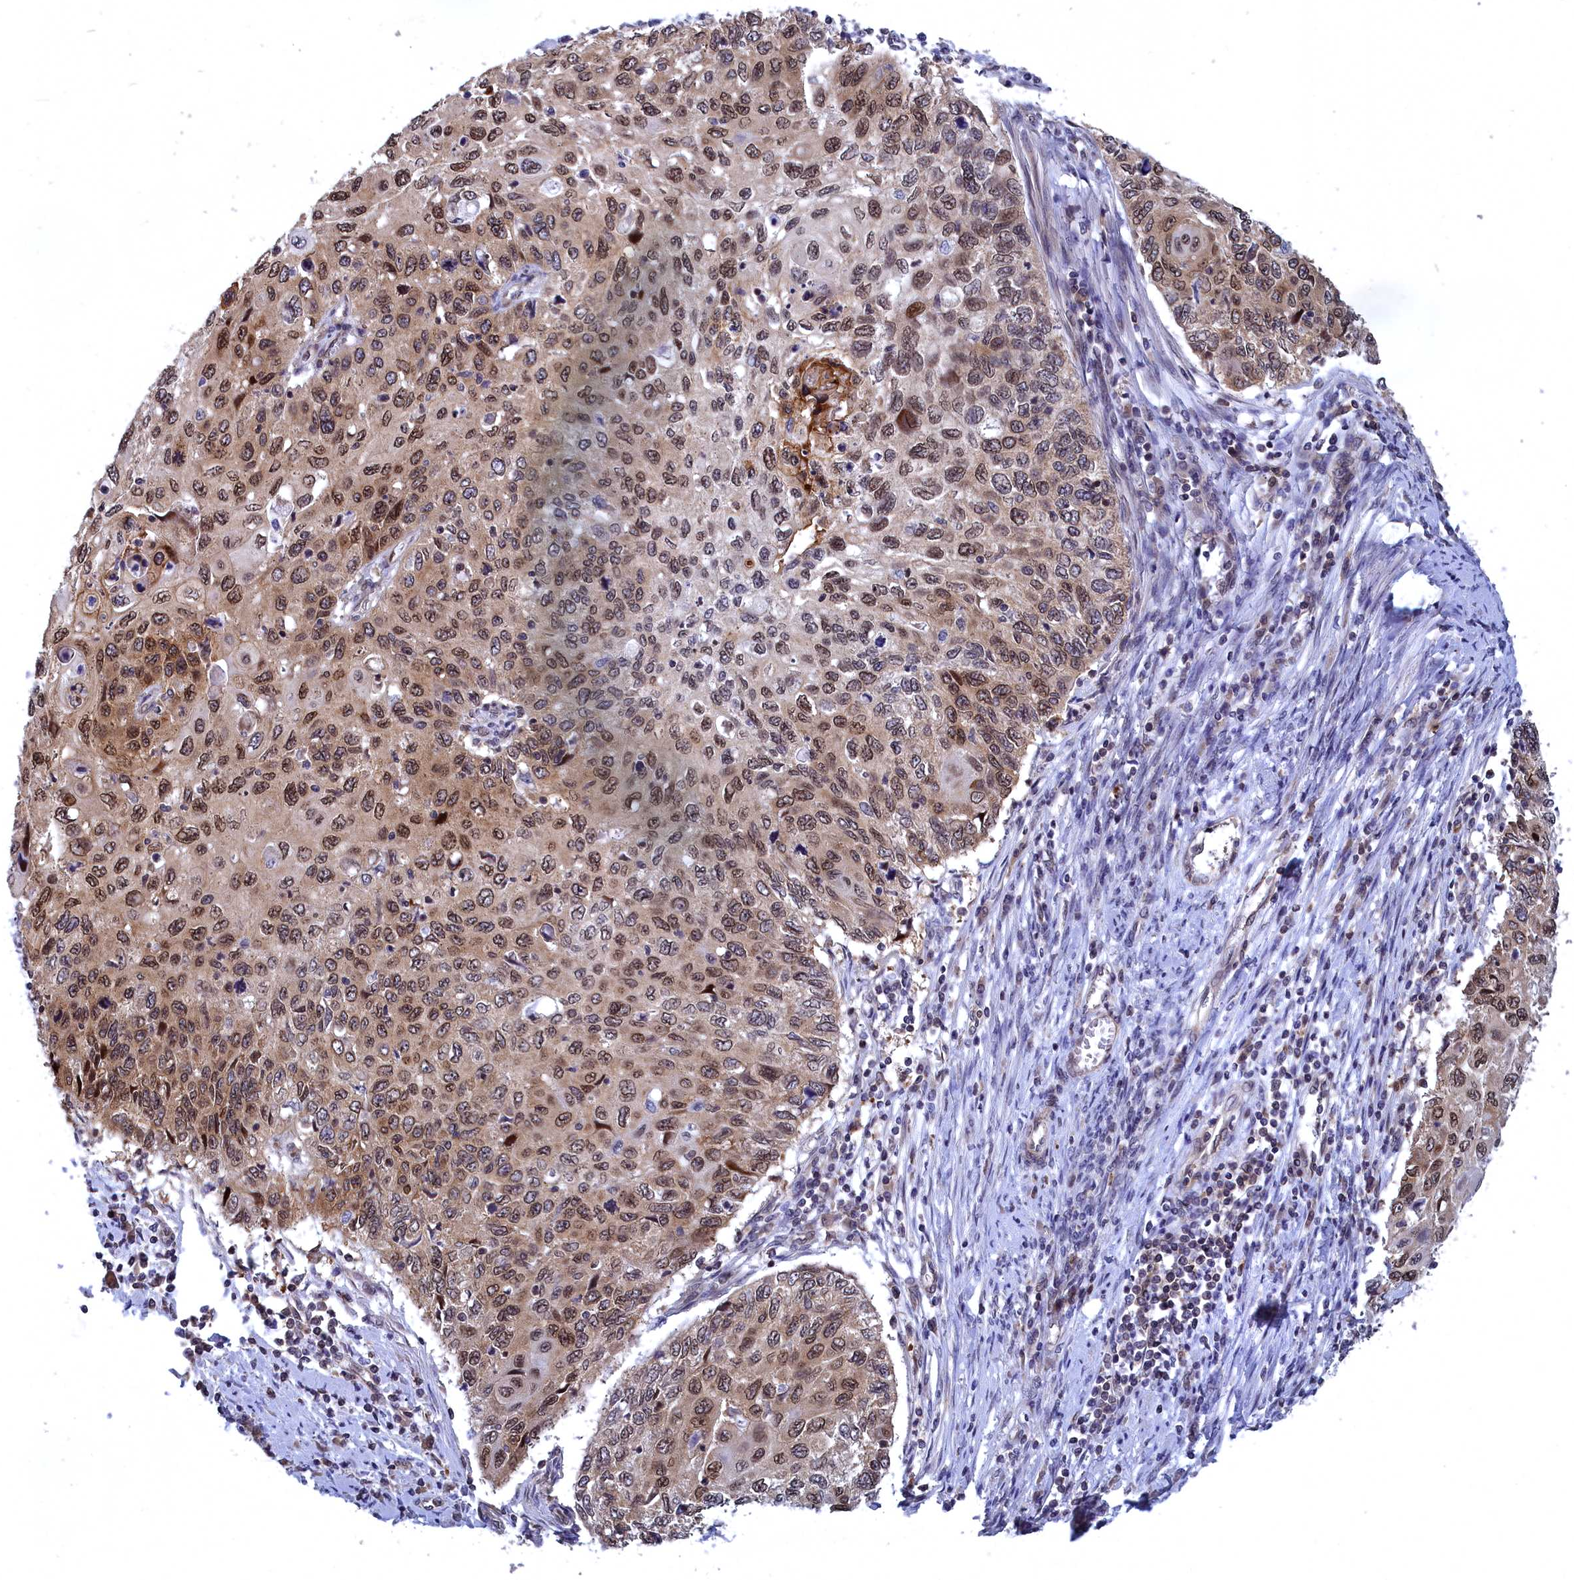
{"staining": {"intensity": "moderate", "quantity": ">75%", "location": "nuclear"}, "tissue": "cervical cancer", "cell_type": "Tumor cells", "image_type": "cancer", "snomed": [{"axis": "morphology", "description": "Squamous cell carcinoma, NOS"}, {"axis": "topography", "description": "Cervix"}], "caption": "Human cervical cancer (squamous cell carcinoma) stained with a protein marker demonstrates moderate staining in tumor cells.", "gene": "NAA10", "patient": {"sex": "female", "age": 70}}